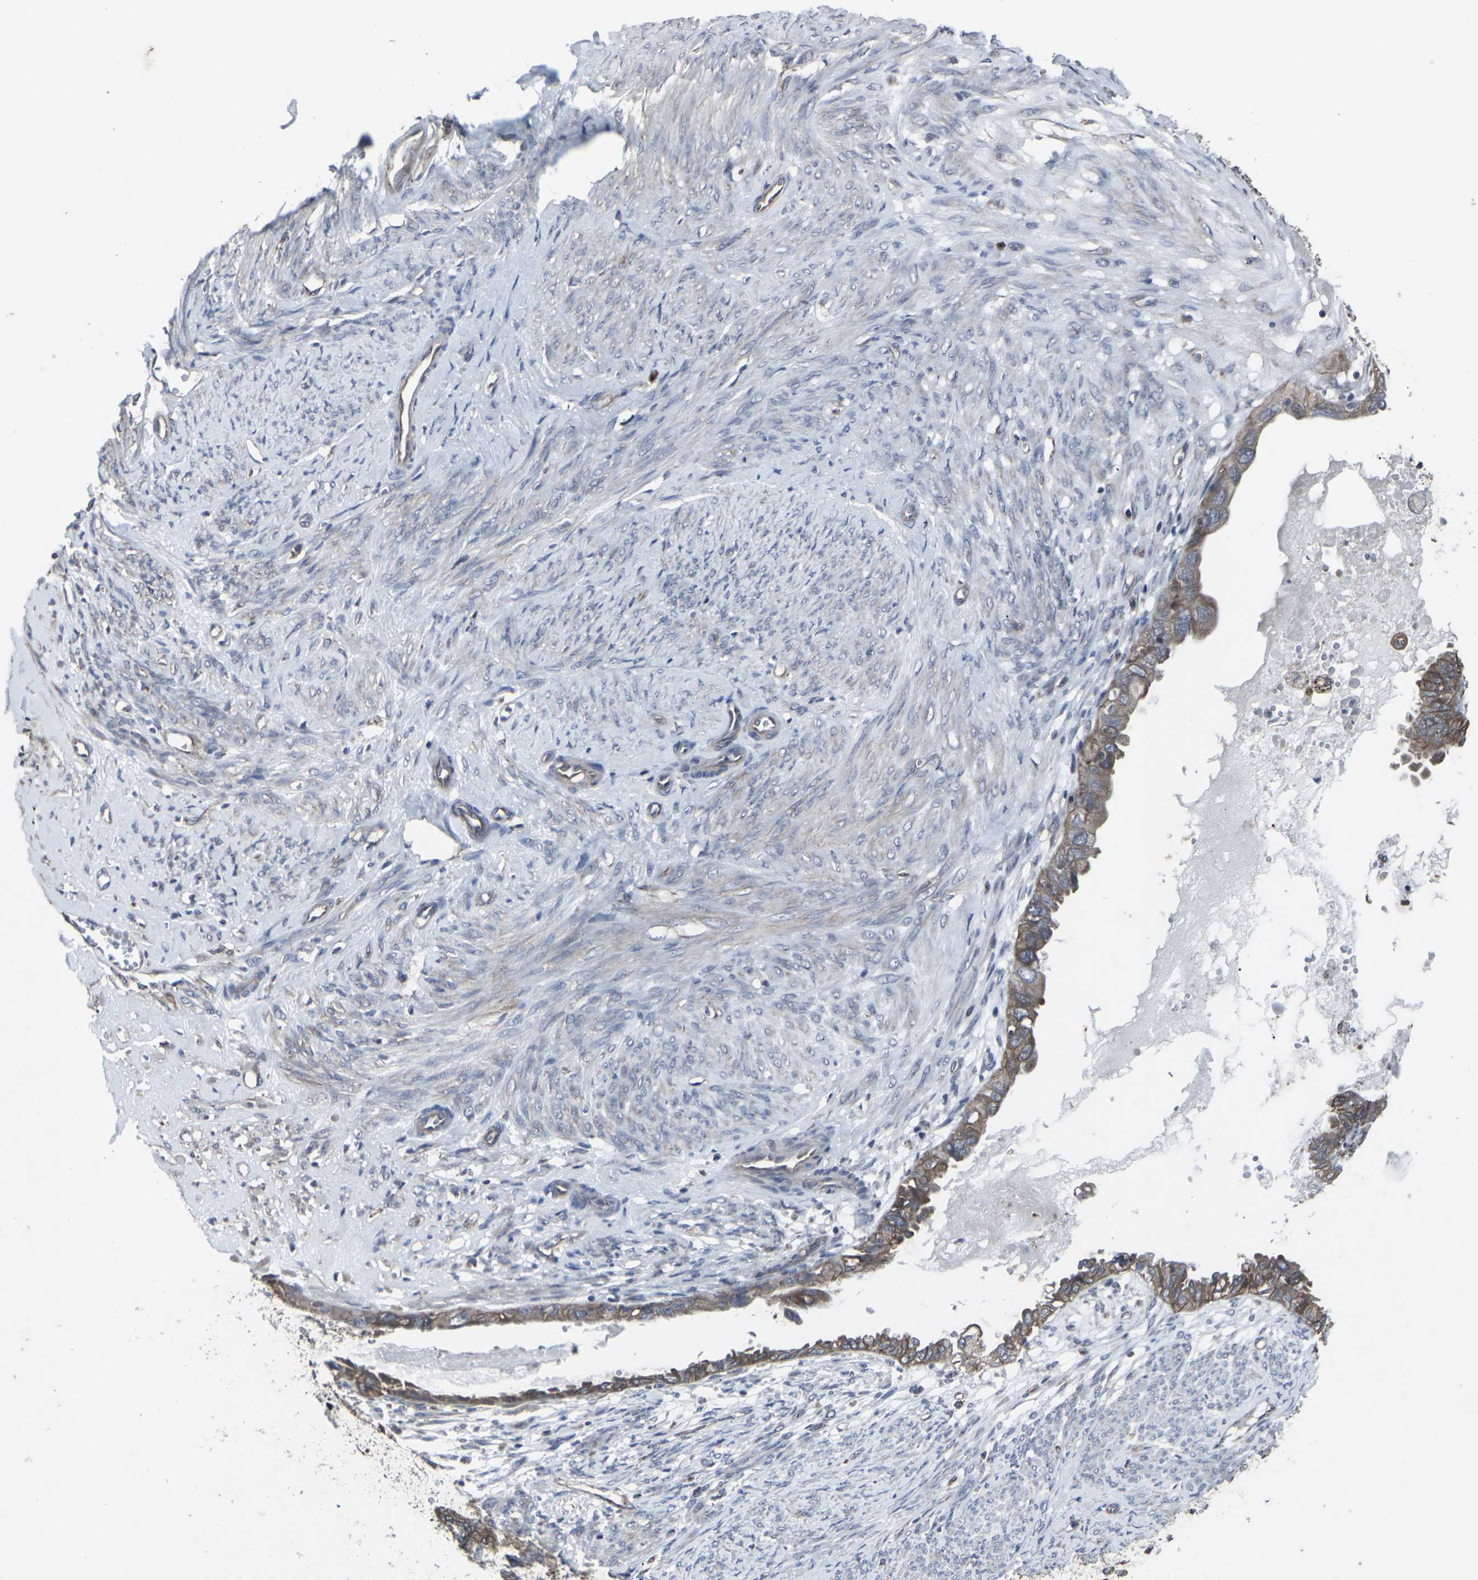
{"staining": {"intensity": "moderate", "quantity": ">75%", "location": "cytoplasmic/membranous"}, "tissue": "cervical cancer", "cell_type": "Tumor cells", "image_type": "cancer", "snomed": [{"axis": "morphology", "description": "Normal tissue, NOS"}, {"axis": "morphology", "description": "Adenocarcinoma, NOS"}, {"axis": "topography", "description": "Cervix"}, {"axis": "topography", "description": "Endometrium"}], "caption": "Protein analysis of adenocarcinoma (cervical) tissue reveals moderate cytoplasmic/membranous positivity in approximately >75% of tumor cells.", "gene": "MAPKAPK2", "patient": {"sex": "female", "age": 86}}